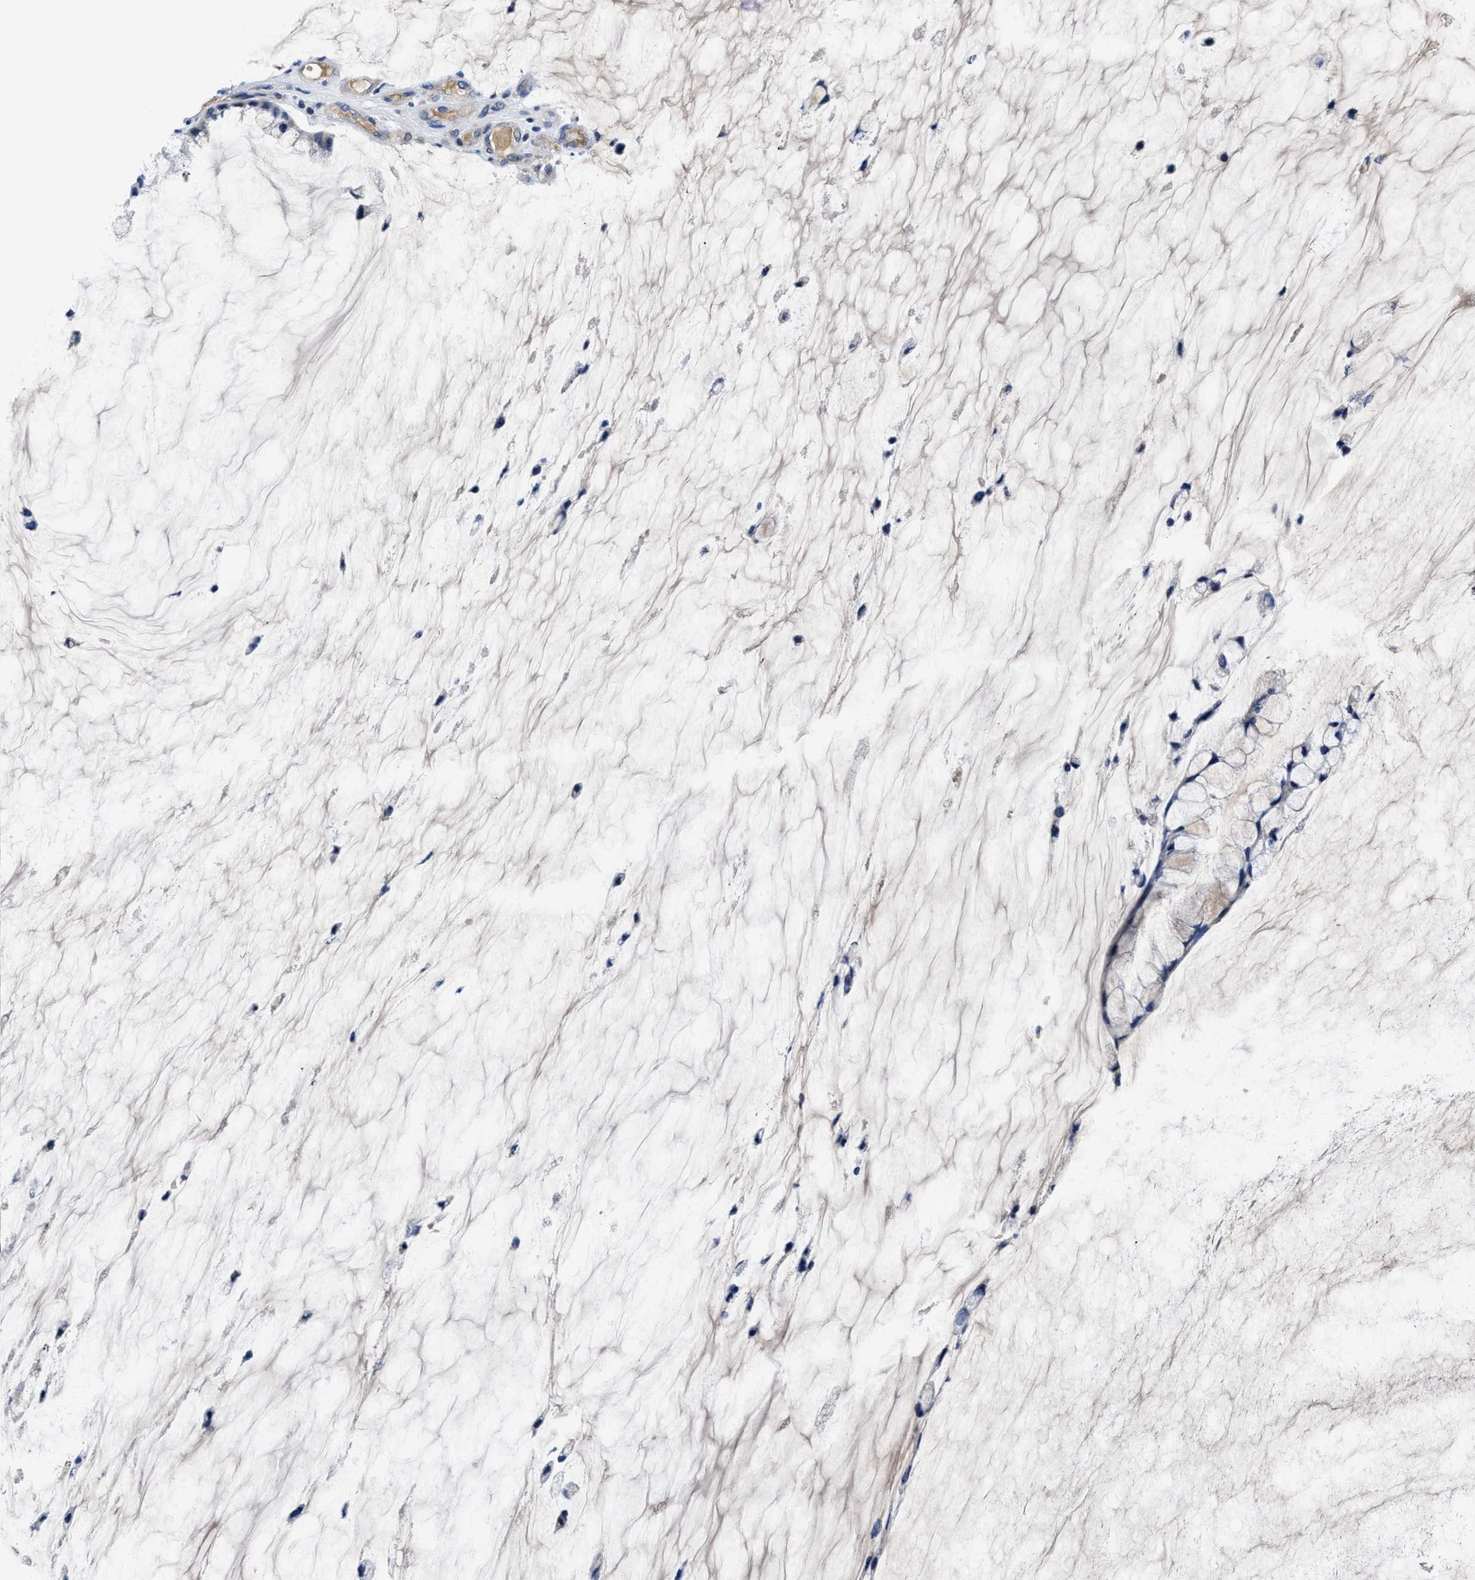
{"staining": {"intensity": "weak", "quantity": "<25%", "location": "cytoplasmic/membranous"}, "tissue": "ovarian cancer", "cell_type": "Tumor cells", "image_type": "cancer", "snomed": [{"axis": "morphology", "description": "Cystadenocarcinoma, mucinous, NOS"}, {"axis": "topography", "description": "Ovary"}], "caption": "Tumor cells are negative for brown protein staining in mucinous cystadenocarcinoma (ovarian).", "gene": "DHRS13", "patient": {"sex": "female", "age": 39}}